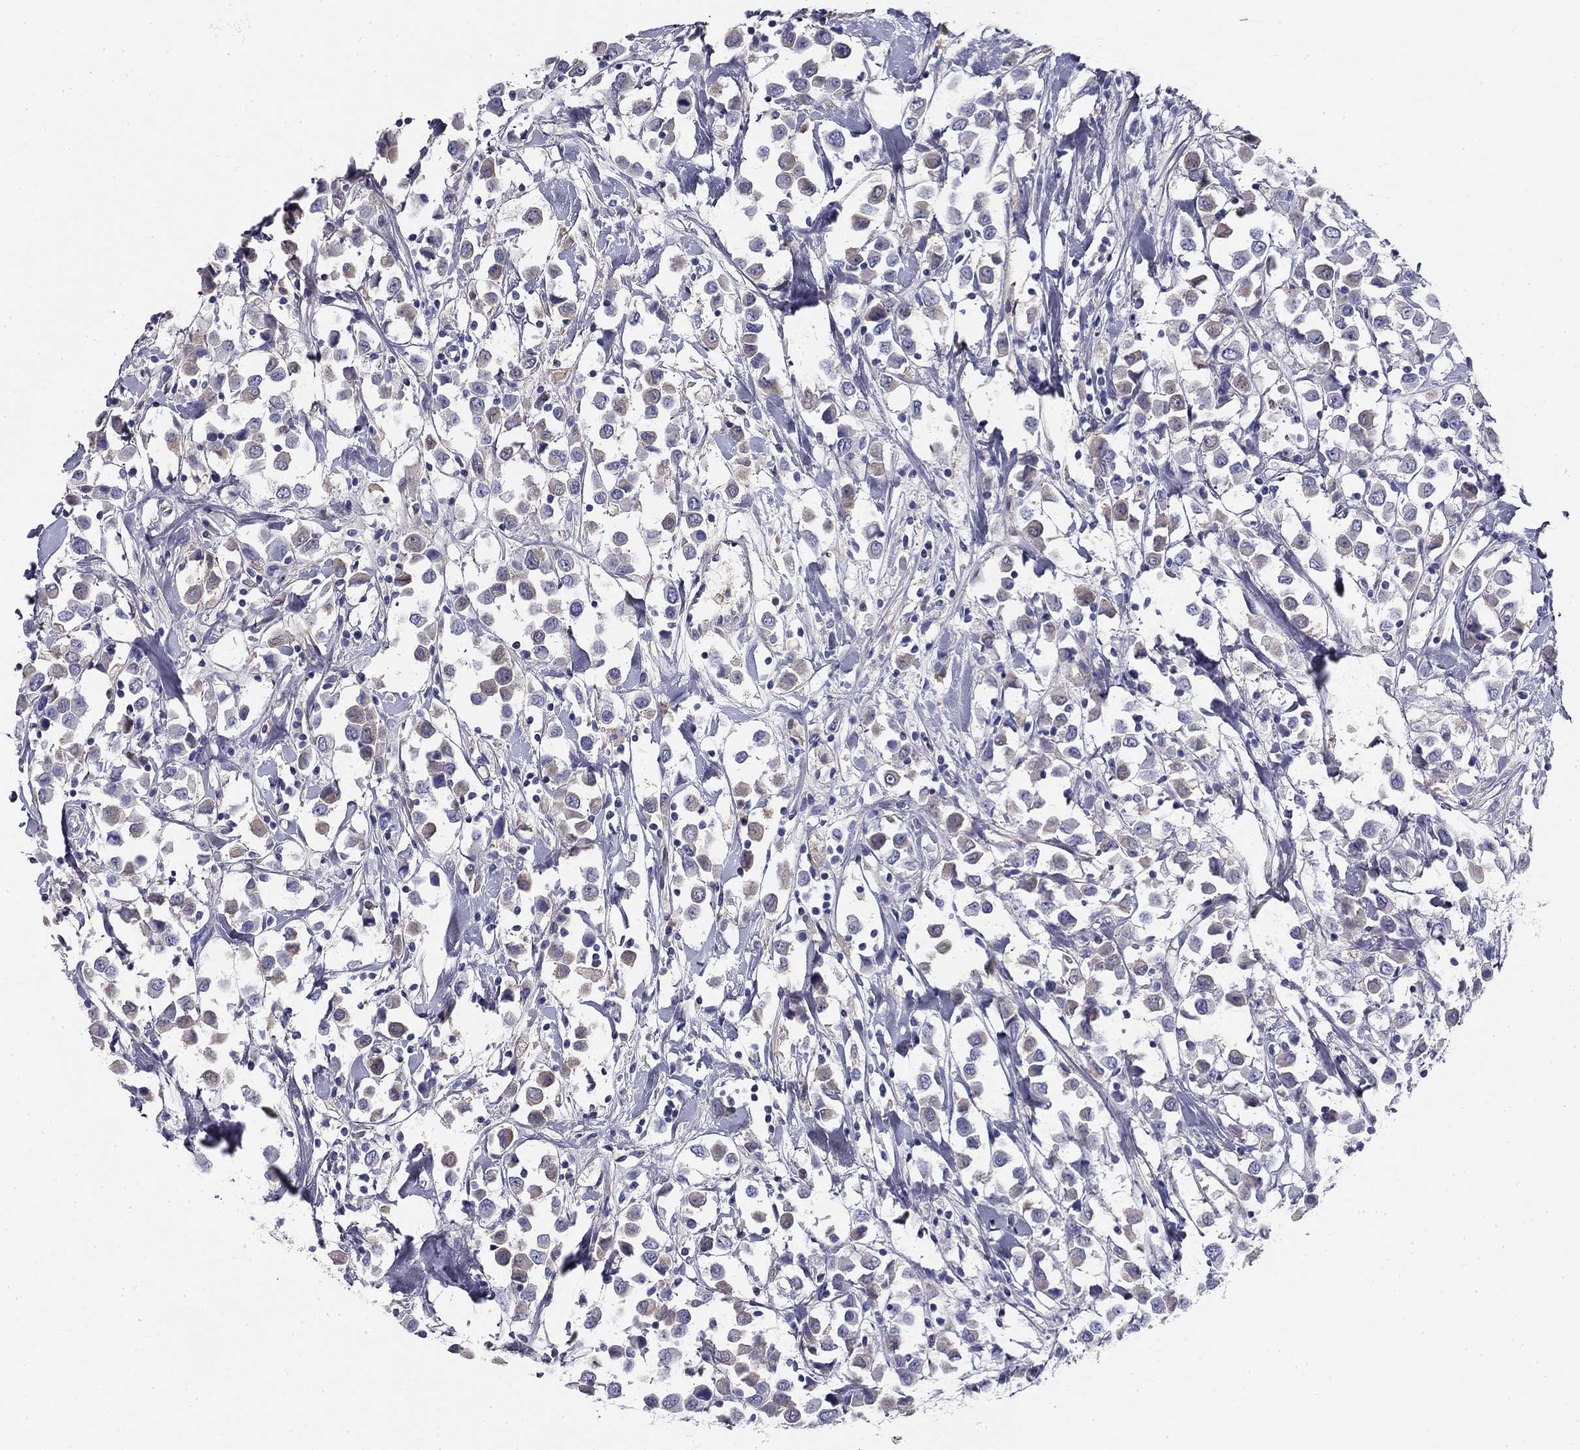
{"staining": {"intensity": "weak", "quantity": "<25%", "location": "cytoplasmic/membranous"}, "tissue": "breast cancer", "cell_type": "Tumor cells", "image_type": "cancer", "snomed": [{"axis": "morphology", "description": "Duct carcinoma"}, {"axis": "topography", "description": "Breast"}], "caption": "This is a image of immunohistochemistry (IHC) staining of breast cancer, which shows no staining in tumor cells.", "gene": "CPLX4", "patient": {"sex": "female", "age": 61}}